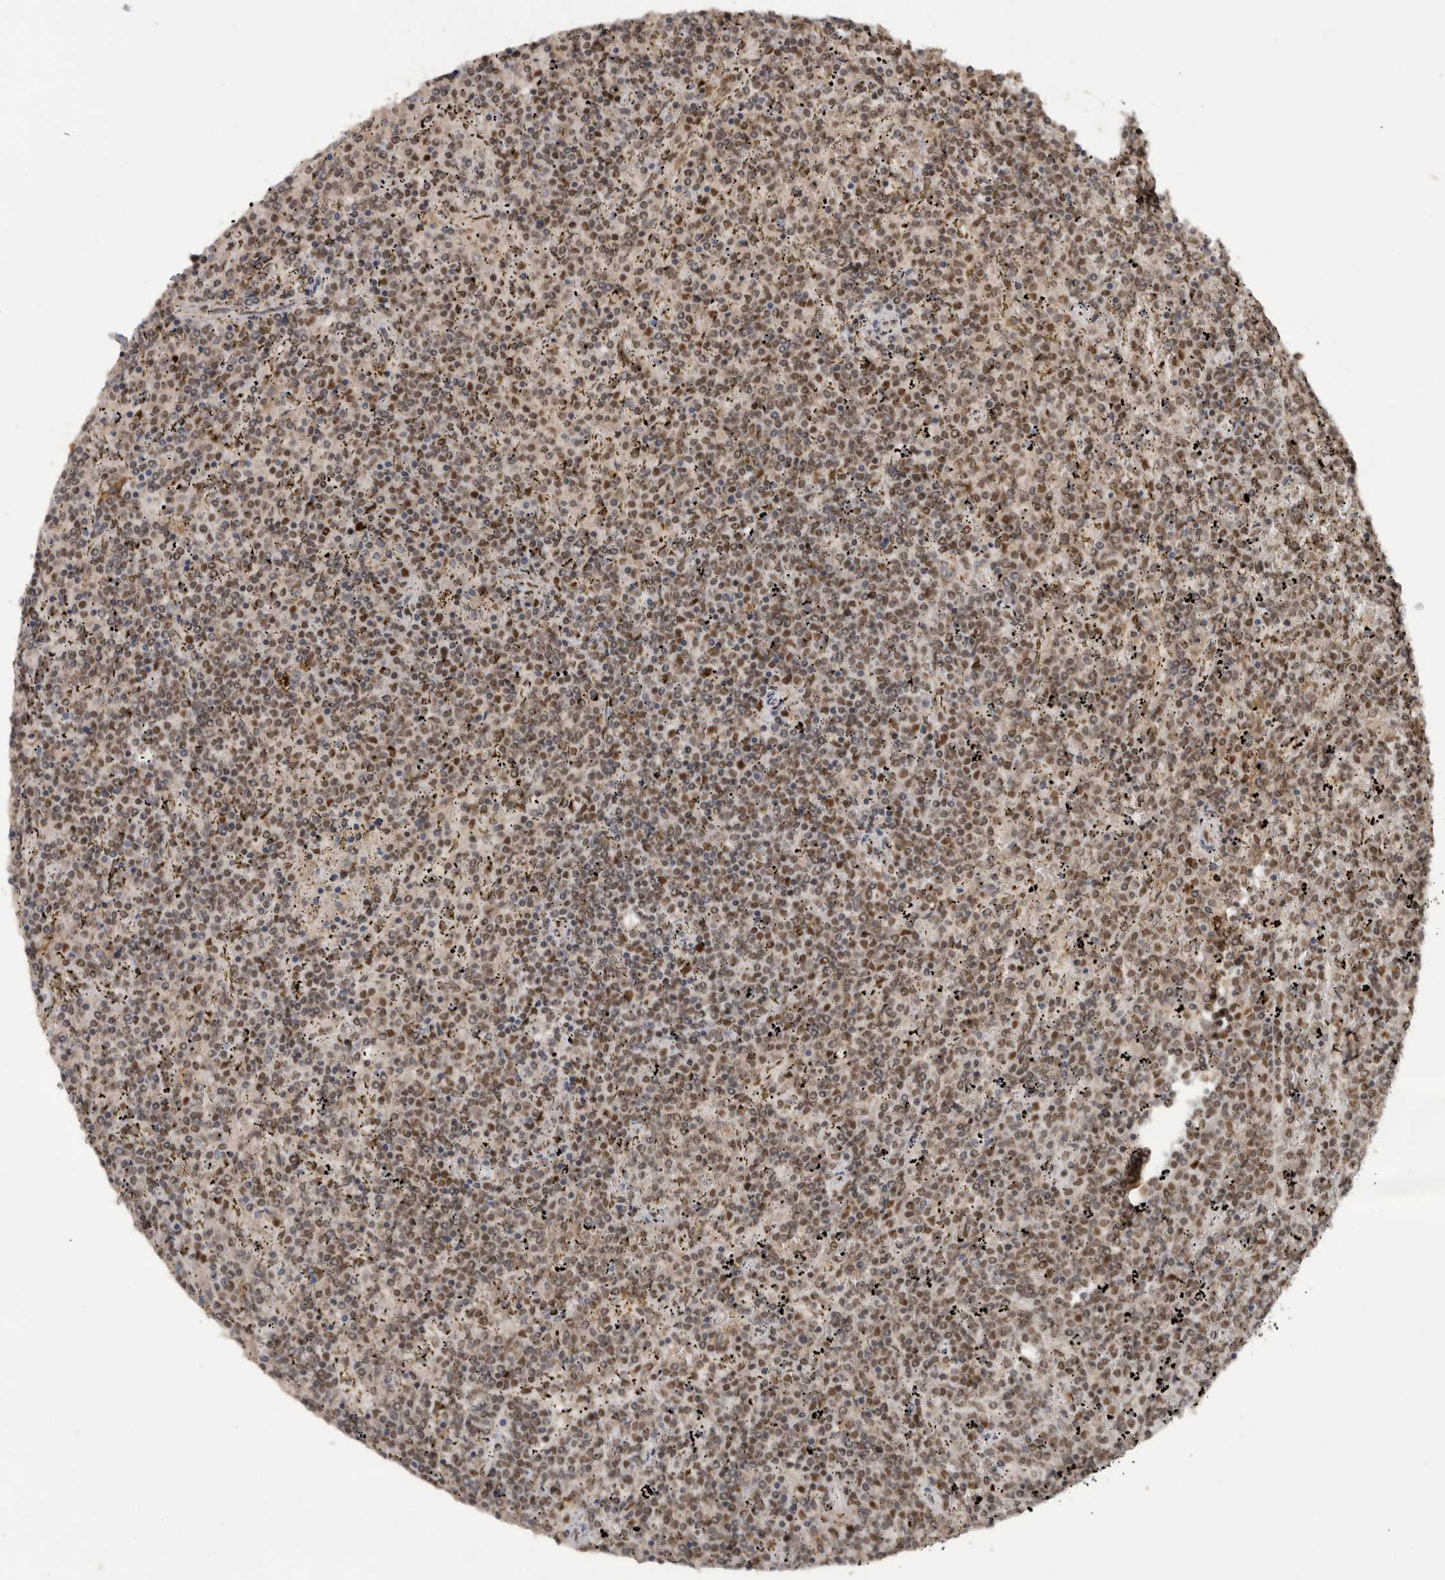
{"staining": {"intensity": "moderate", "quantity": ">75%", "location": "nuclear"}, "tissue": "lymphoma", "cell_type": "Tumor cells", "image_type": "cancer", "snomed": [{"axis": "morphology", "description": "Malignant lymphoma, non-Hodgkin's type, Low grade"}, {"axis": "topography", "description": "Spleen"}], "caption": "Brown immunohistochemical staining in lymphoma shows moderate nuclear staining in approximately >75% of tumor cells.", "gene": "PPP1R10", "patient": {"sex": "female", "age": 19}}